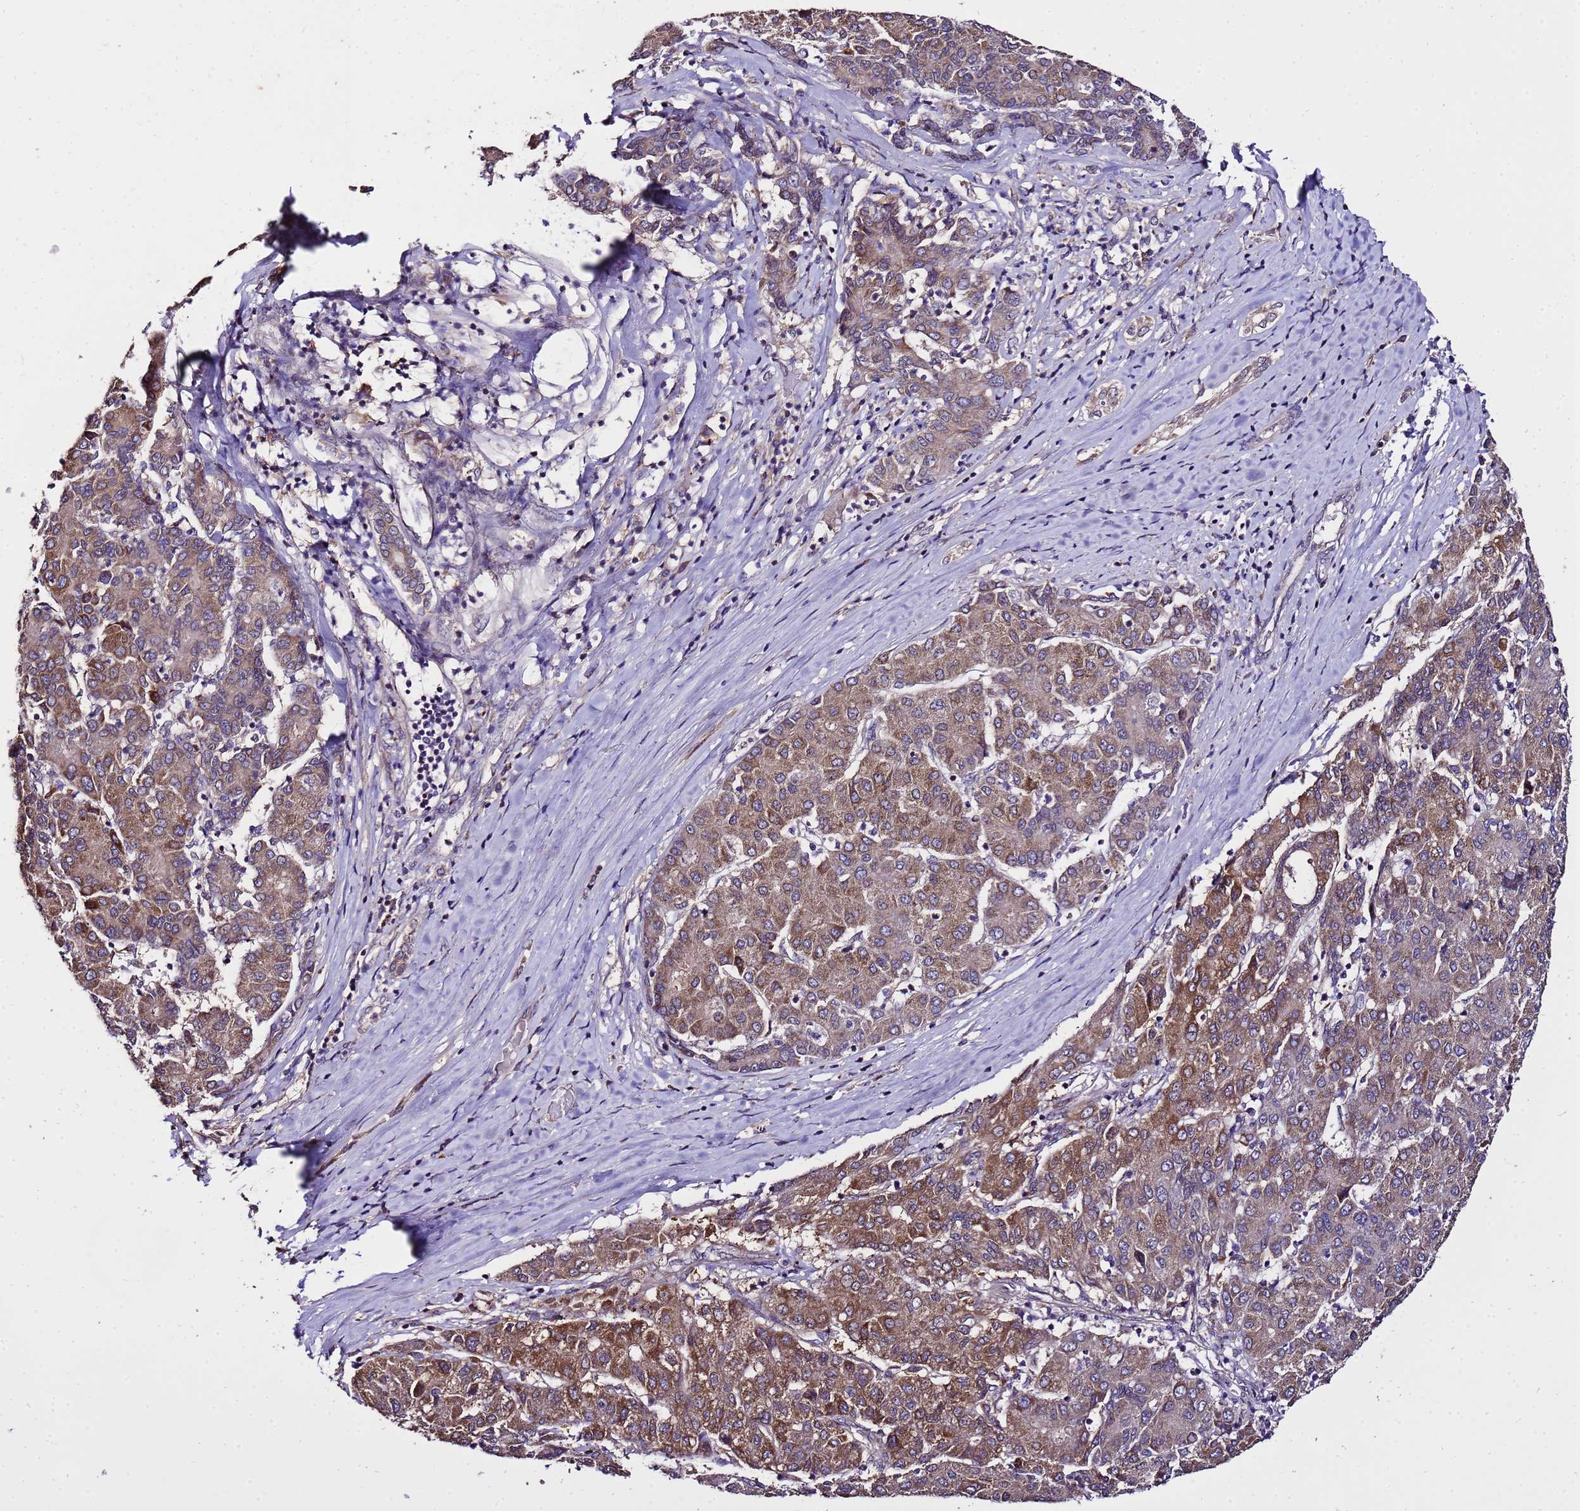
{"staining": {"intensity": "moderate", "quantity": ">75%", "location": "cytoplasmic/membranous"}, "tissue": "liver cancer", "cell_type": "Tumor cells", "image_type": "cancer", "snomed": [{"axis": "morphology", "description": "Carcinoma, Hepatocellular, NOS"}, {"axis": "topography", "description": "Liver"}], "caption": "Hepatocellular carcinoma (liver) stained with immunohistochemistry (IHC) exhibits moderate cytoplasmic/membranous expression in approximately >75% of tumor cells.", "gene": "ZNF329", "patient": {"sex": "male", "age": 65}}